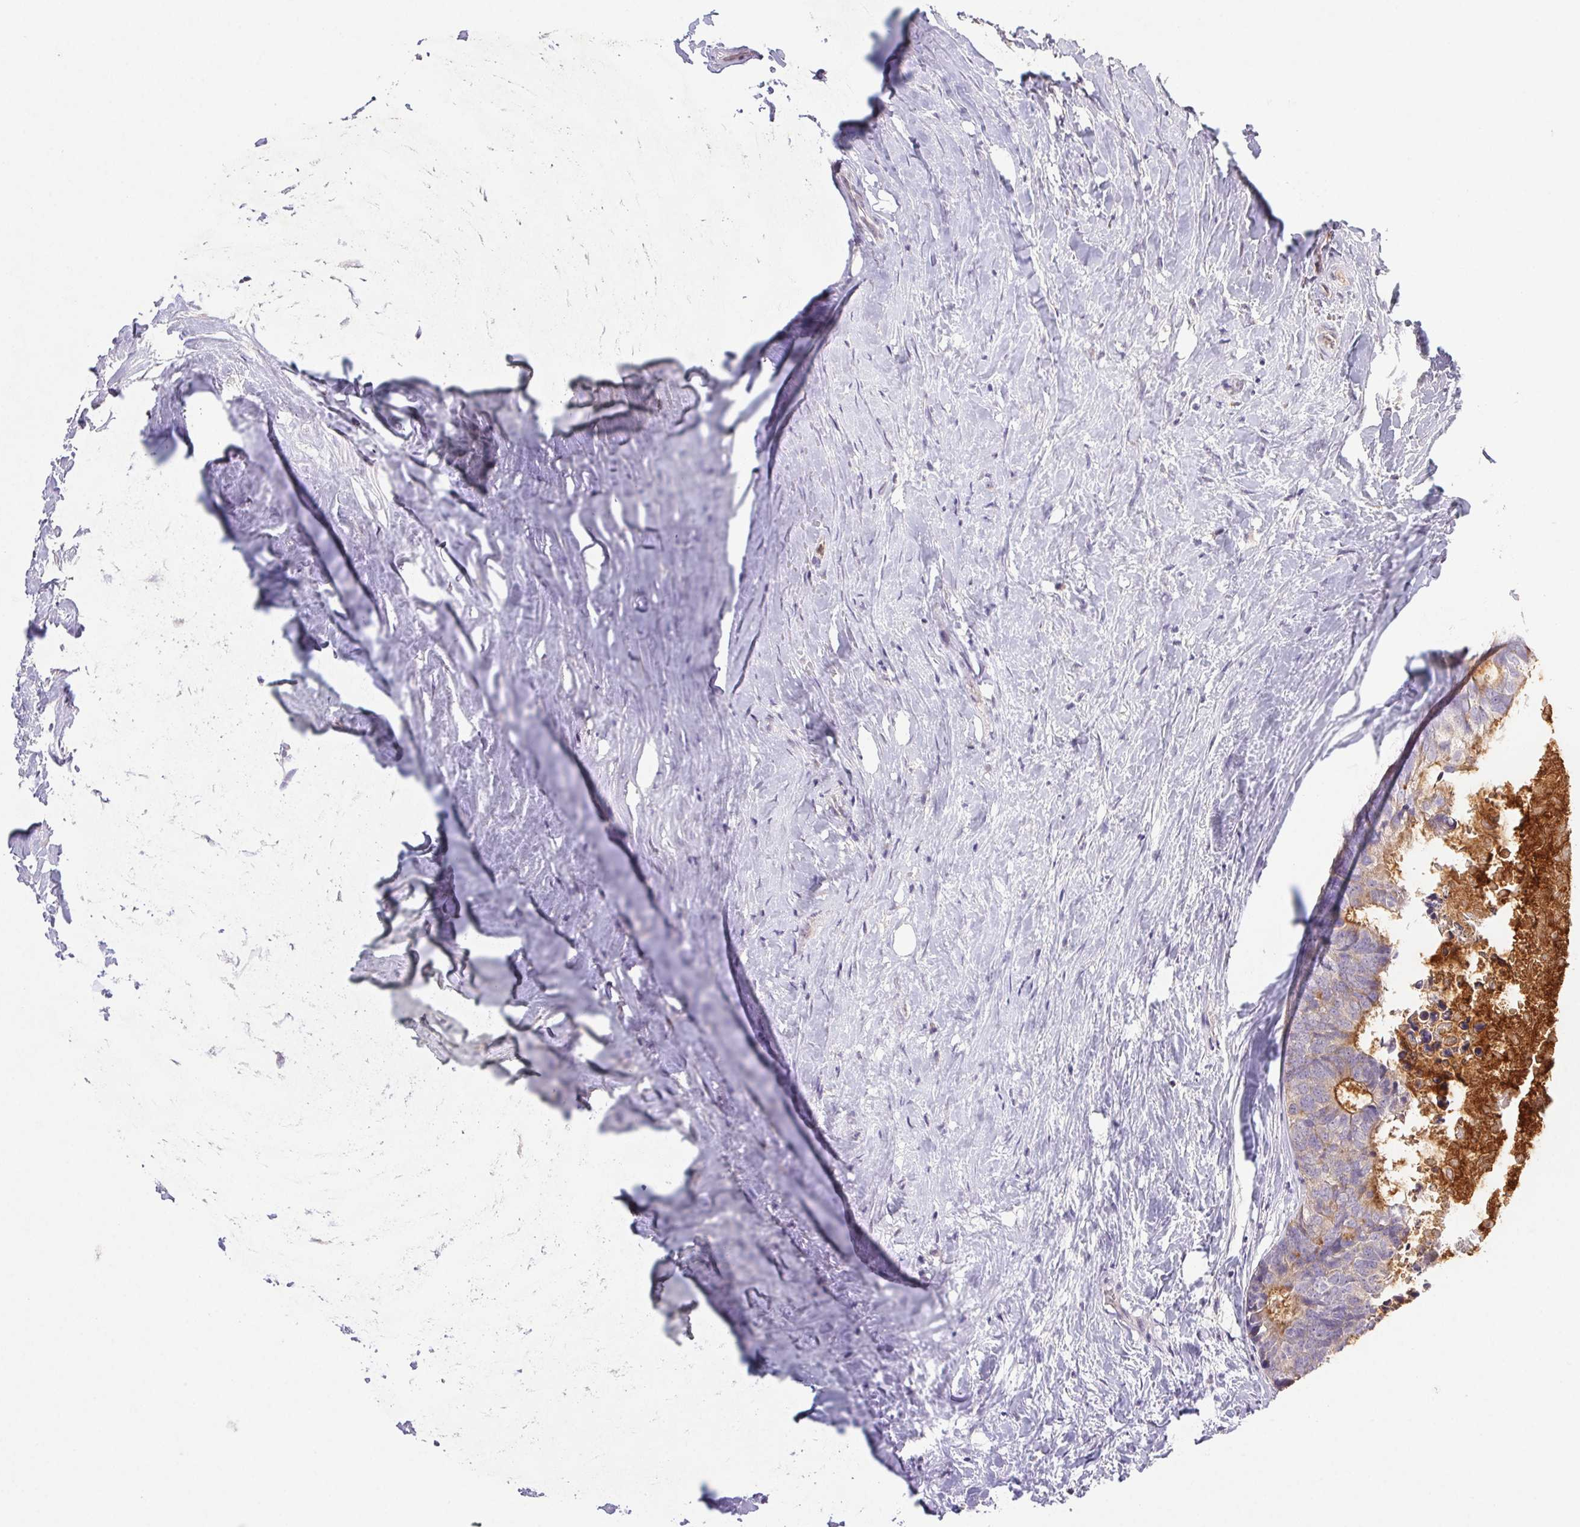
{"staining": {"intensity": "moderate", "quantity": "<25%", "location": "cytoplasmic/membranous"}, "tissue": "colorectal cancer", "cell_type": "Tumor cells", "image_type": "cancer", "snomed": [{"axis": "morphology", "description": "Adenocarcinoma, NOS"}, {"axis": "topography", "description": "Colon"}, {"axis": "topography", "description": "Rectum"}], "caption": "Protein expression analysis of human colorectal cancer reveals moderate cytoplasmic/membranous expression in about <25% of tumor cells.", "gene": "RAB11A", "patient": {"sex": "male", "age": 57}}